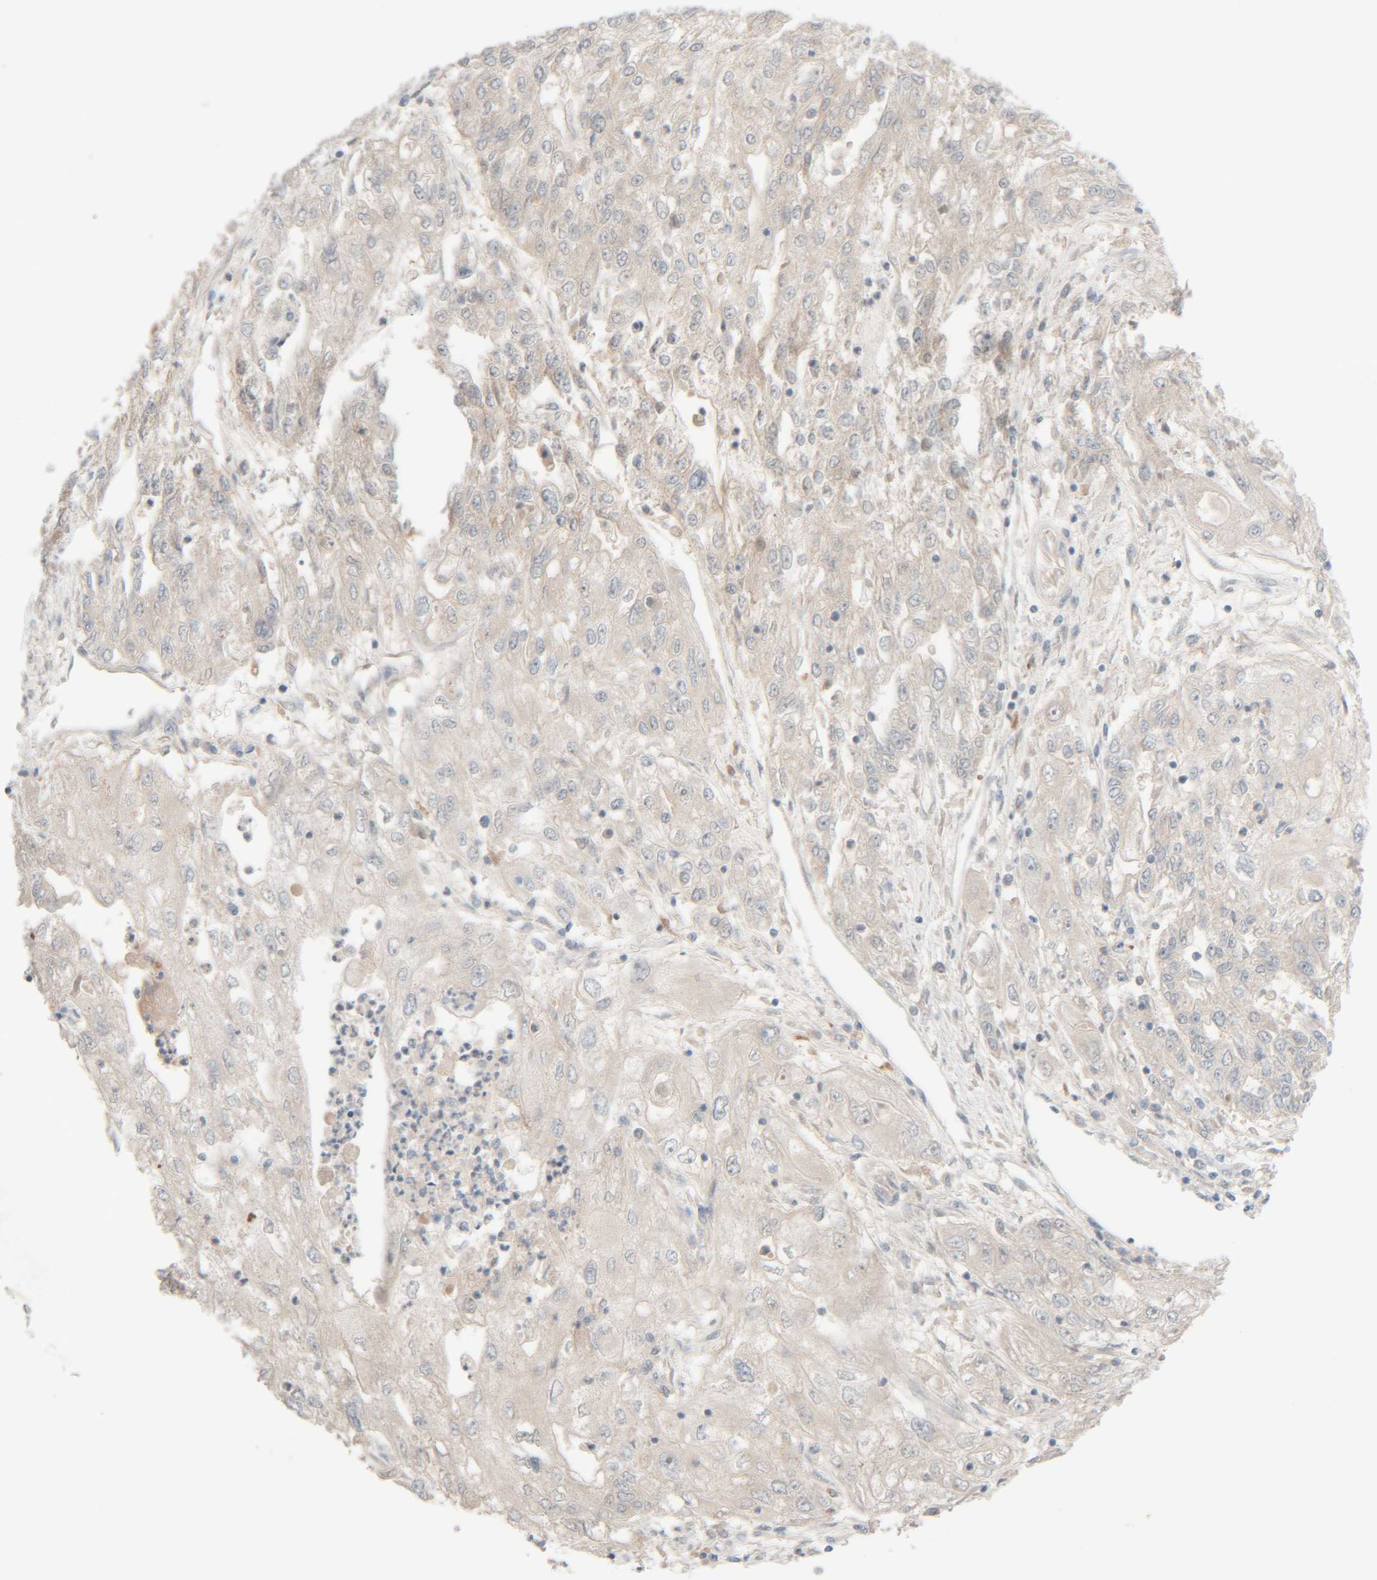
{"staining": {"intensity": "negative", "quantity": "none", "location": "none"}, "tissue": "endometrial cancer", "cell_type": "Tumor cells", "image_type": "cancer", "snomed": [{"axis": "morphology", "description": "Adenocarcinoma, NOS"}, {"axis": "topography", "description": "Endometrium"}], "caption": "Endometrial cancer was stained to show a protein in brown. There is no significant positivity in tumor cells. Brightfield microscopy of immunohistochemistry (IHC) stained with DAB (3,3'-diaminobenzidine) (brown) and hematoxylin (blue), captured at high magnification.", "gene": "CHKA", "patient": {"sex": "female", "age": 49}}